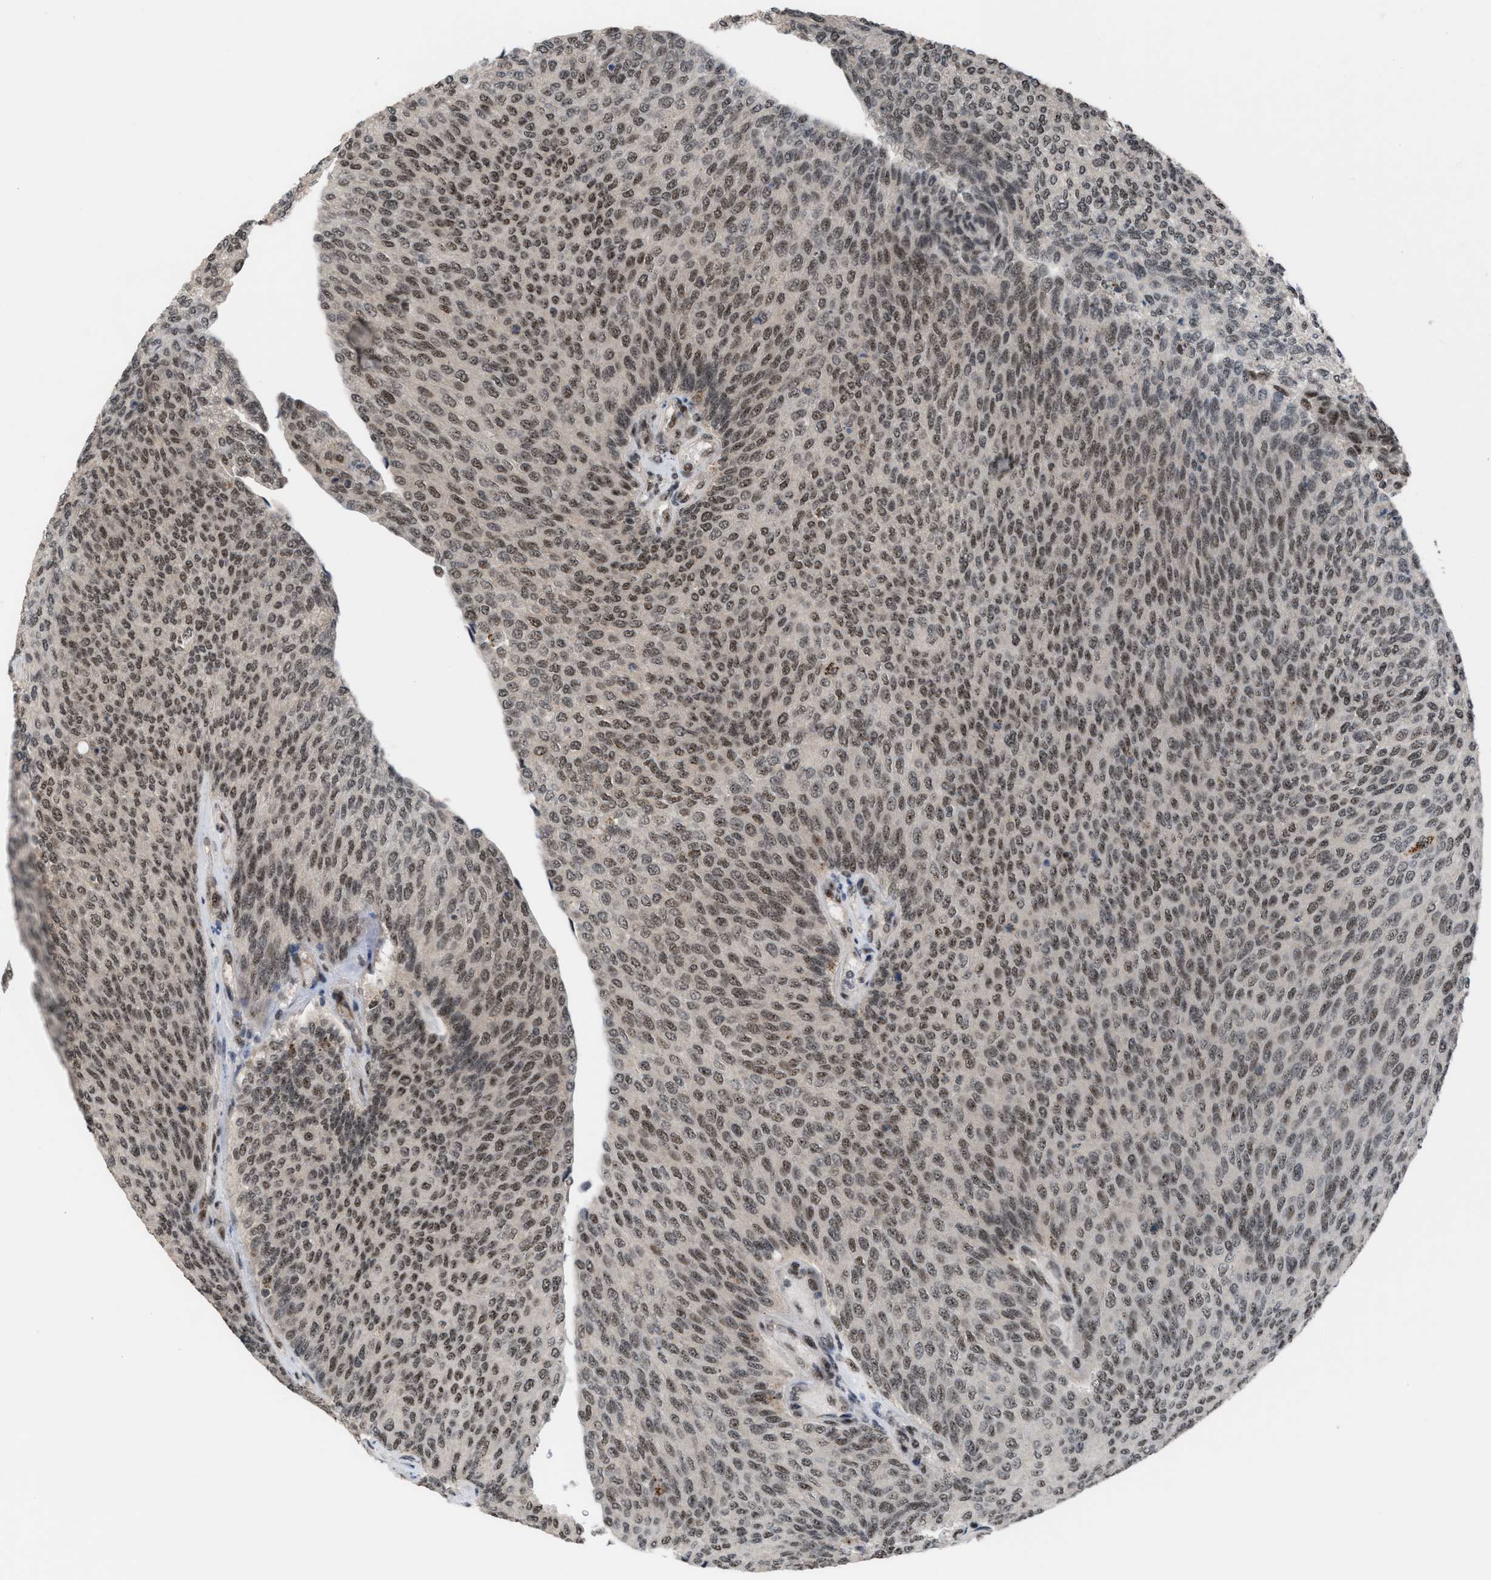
{"staining": {"intensity": "strong", "quantity": "25%-75%", "location": "nuclear"}, "tissue": "urothelial cancer", "cell_type": "Tumor cells", "image_type": "cancer", "snomed": [{"axis": "morphology", "description": "Urothelial carcinoma, Low grade"}, {"axis": "topography", "description": "Urinary bladder"}], "caption": "A high-resolution histopathology image shows immunohistochemistry (IHC) staining of urothelial carcinoma (low-grade), which demonstrates strong nuclear staining in about 25%-75% of tumor cells.", "gene": "PRPF4", "patient": {"sex": "female", "age": 79}}